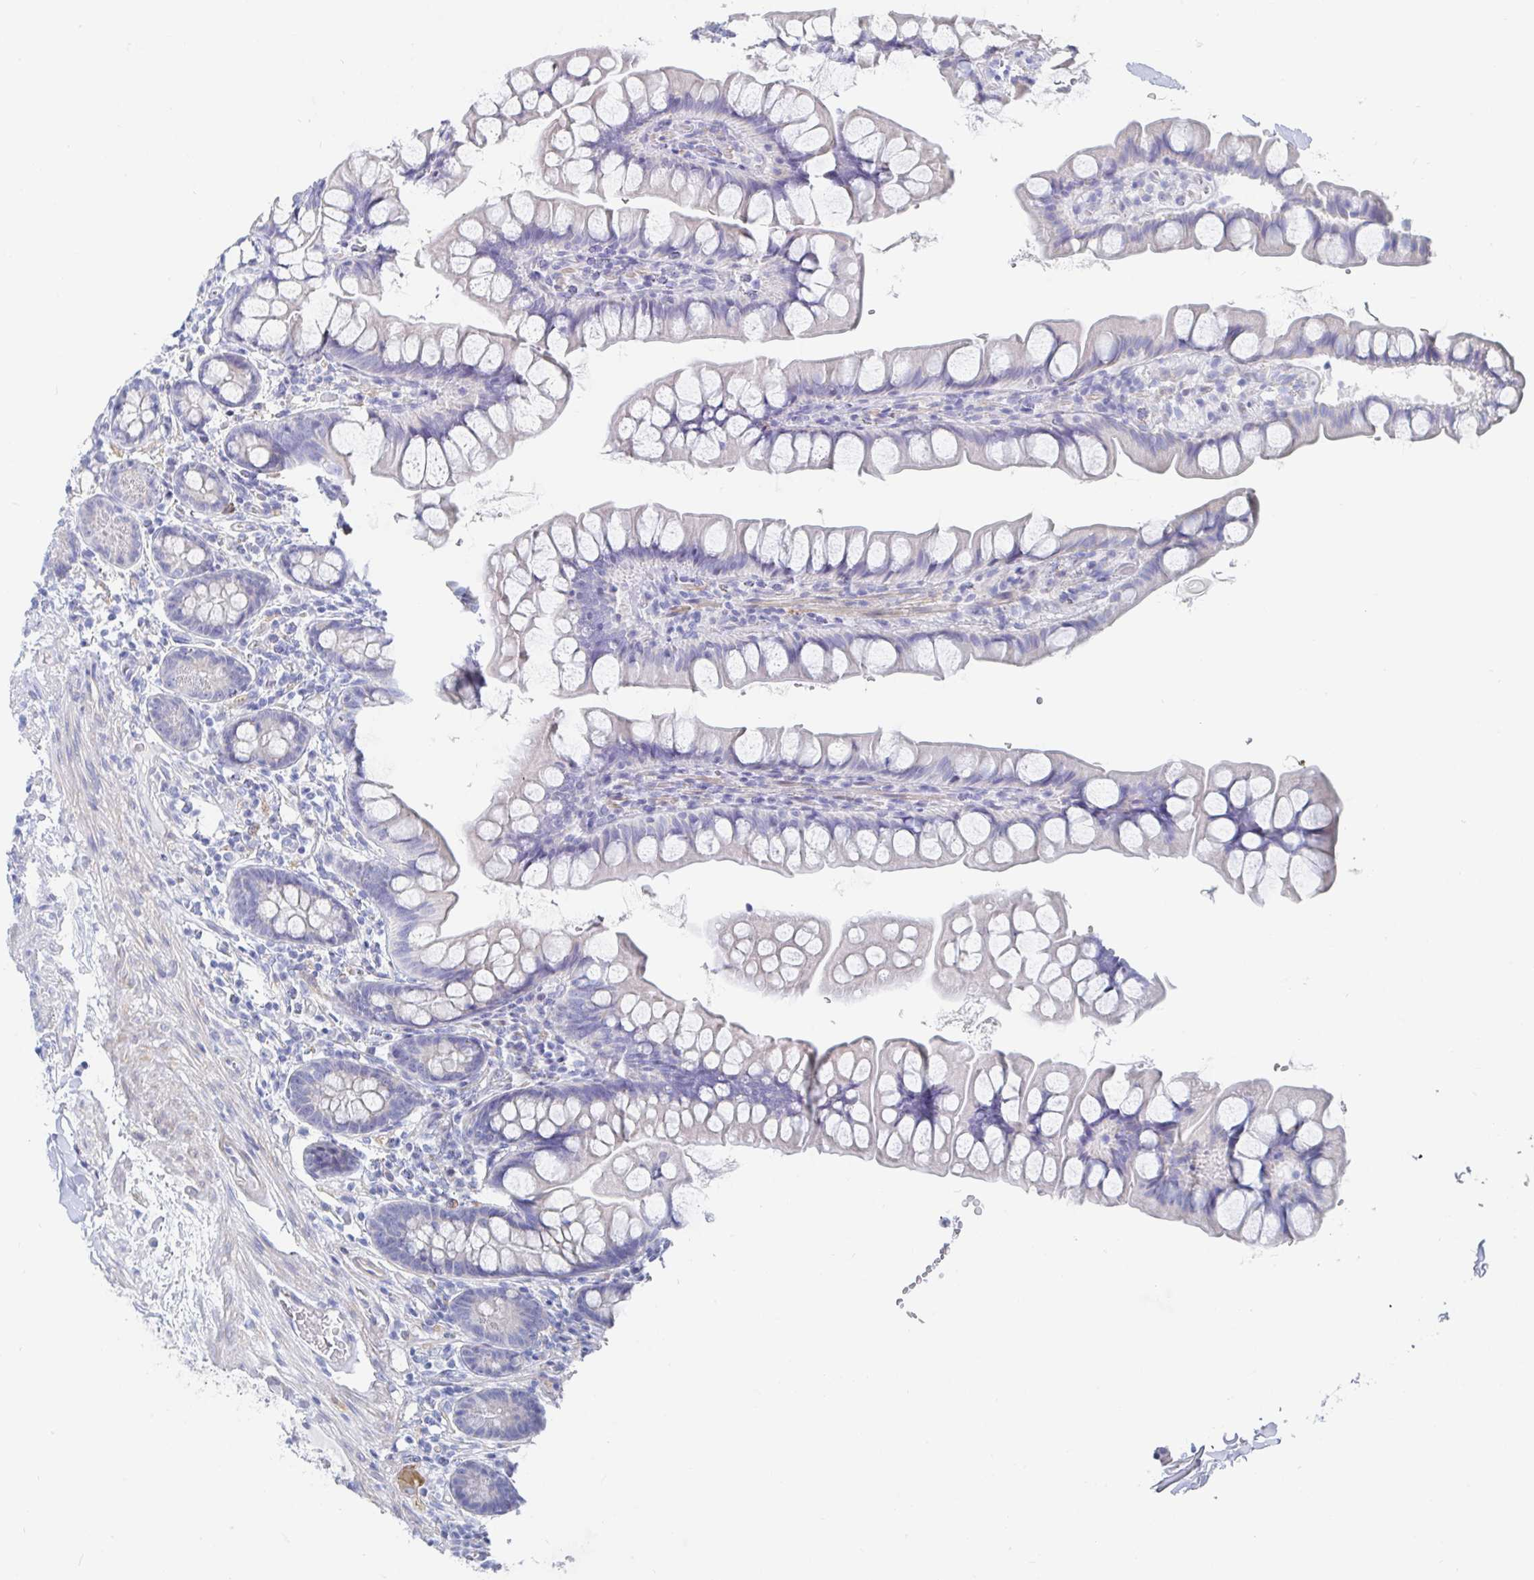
{"staining": {"intensity": "weak", "quantity": "<25%", "location": "cytoplasmic/membranous"}, "tissue": "small intestine", "cell_type": "Glandular cells", "image_type": "normal", "snomed": [{"axis": "morphology", "description": "Normal tissue, NOS"}, {"axis": "topography", "description": "Small intestine"}], "caption": "This histopathology image is of normal small intestine stained with IHC to label a protein in brown with the nuclei are counter-stained blue. There is no positivity in glandular cells.", "gene": "PACSIN1", "patient": {"sex": "male", "age": 70}}